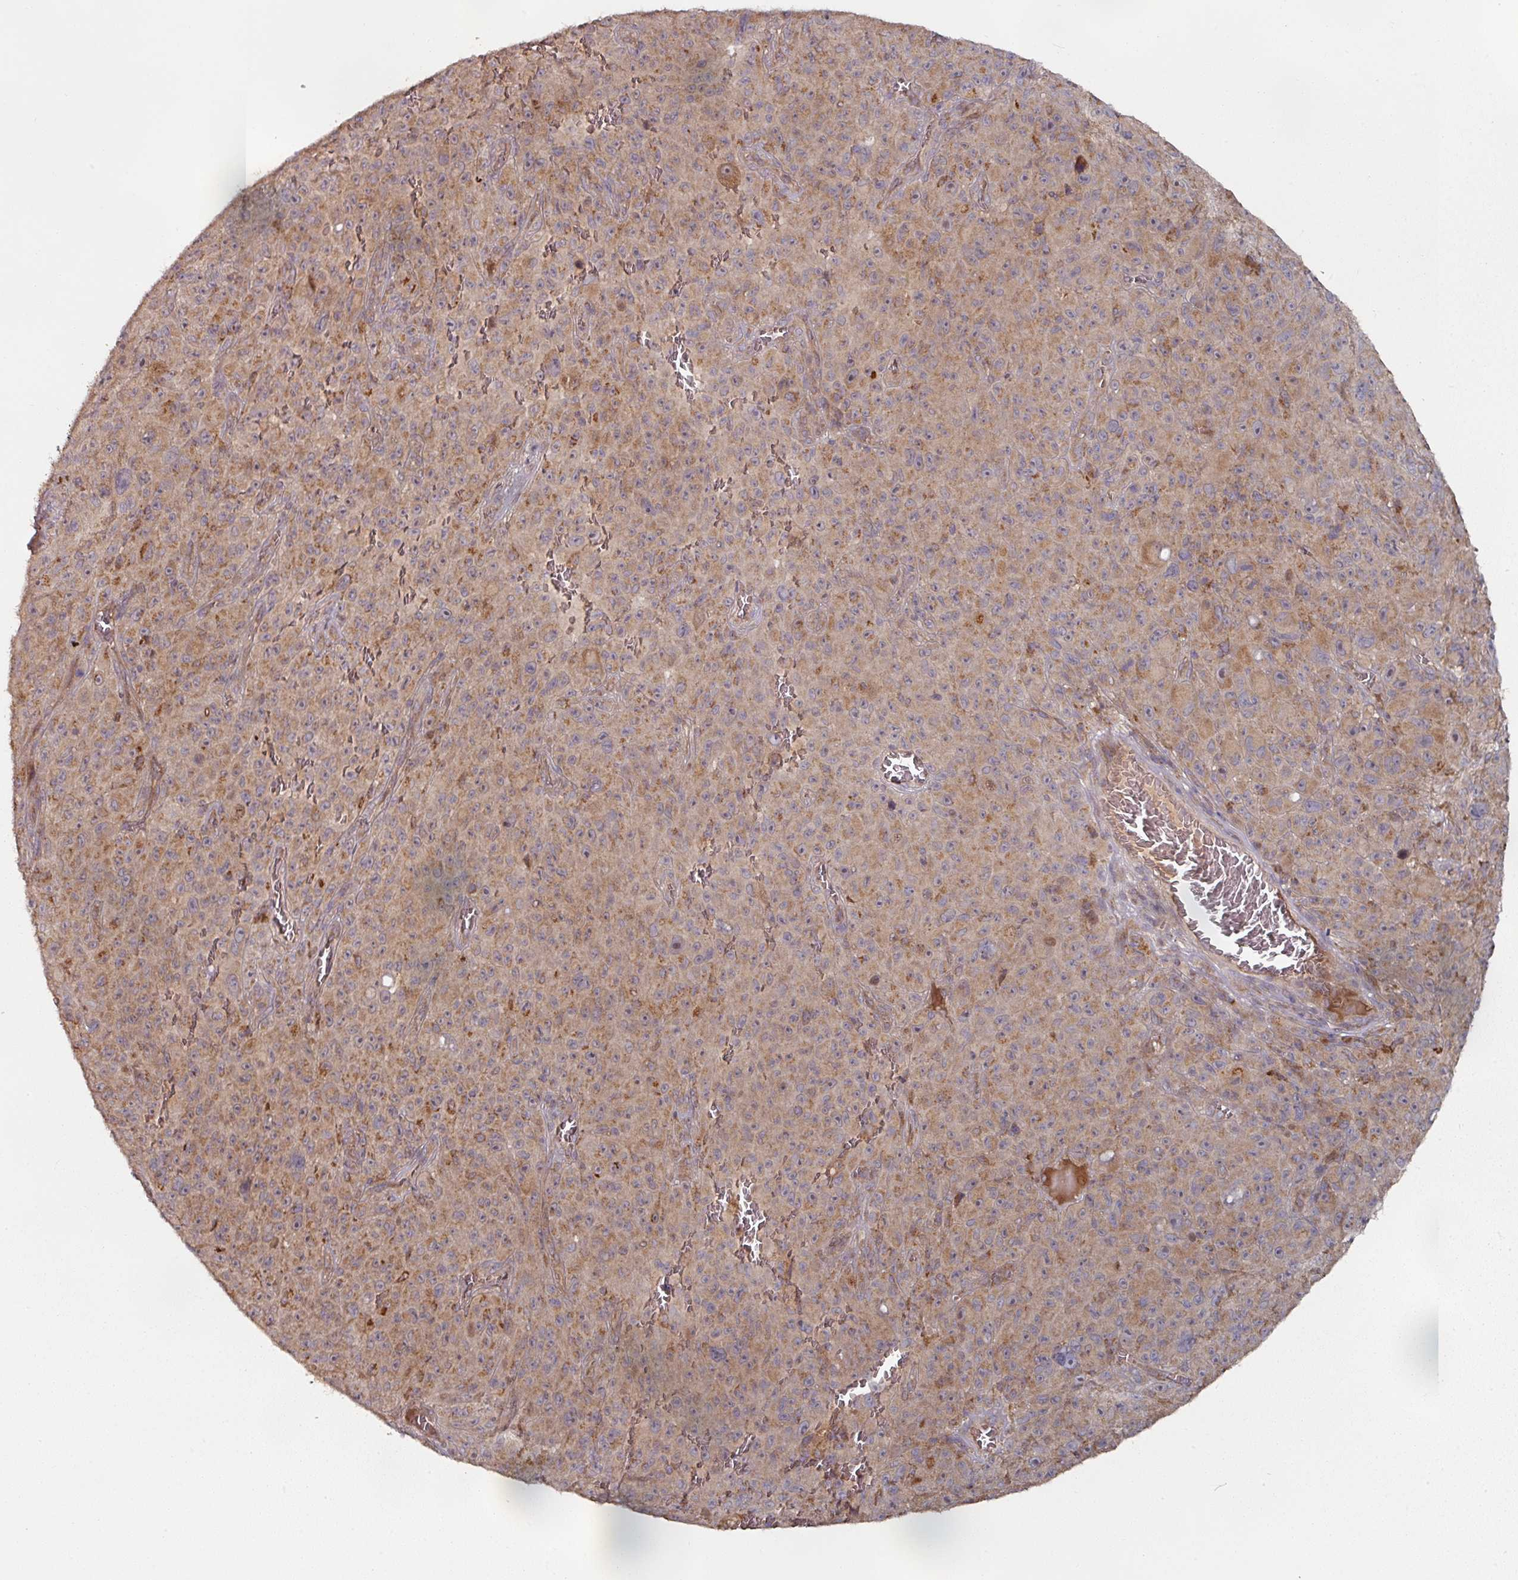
{"staining": {"intensity": "moderate", "quantity": ">75%", "location": "cytoplasmic/membranous"}, "tissue": "melanoma", "cell_type": "Tumor cells", "image_type": "cancer", "snomed": [{"axis": "morphology", "description": "Malignant melanoma, NOS"}, {"axis": "topography", "description": "Skin"}], "caption": "Protein analysis of melanoma tissue demonstrates moderate cytoplasmic/membranous positivity in about >75% of tumor cells.", "gene": "DNAJC7", "patient": {"sex": "female", "age": 82}}